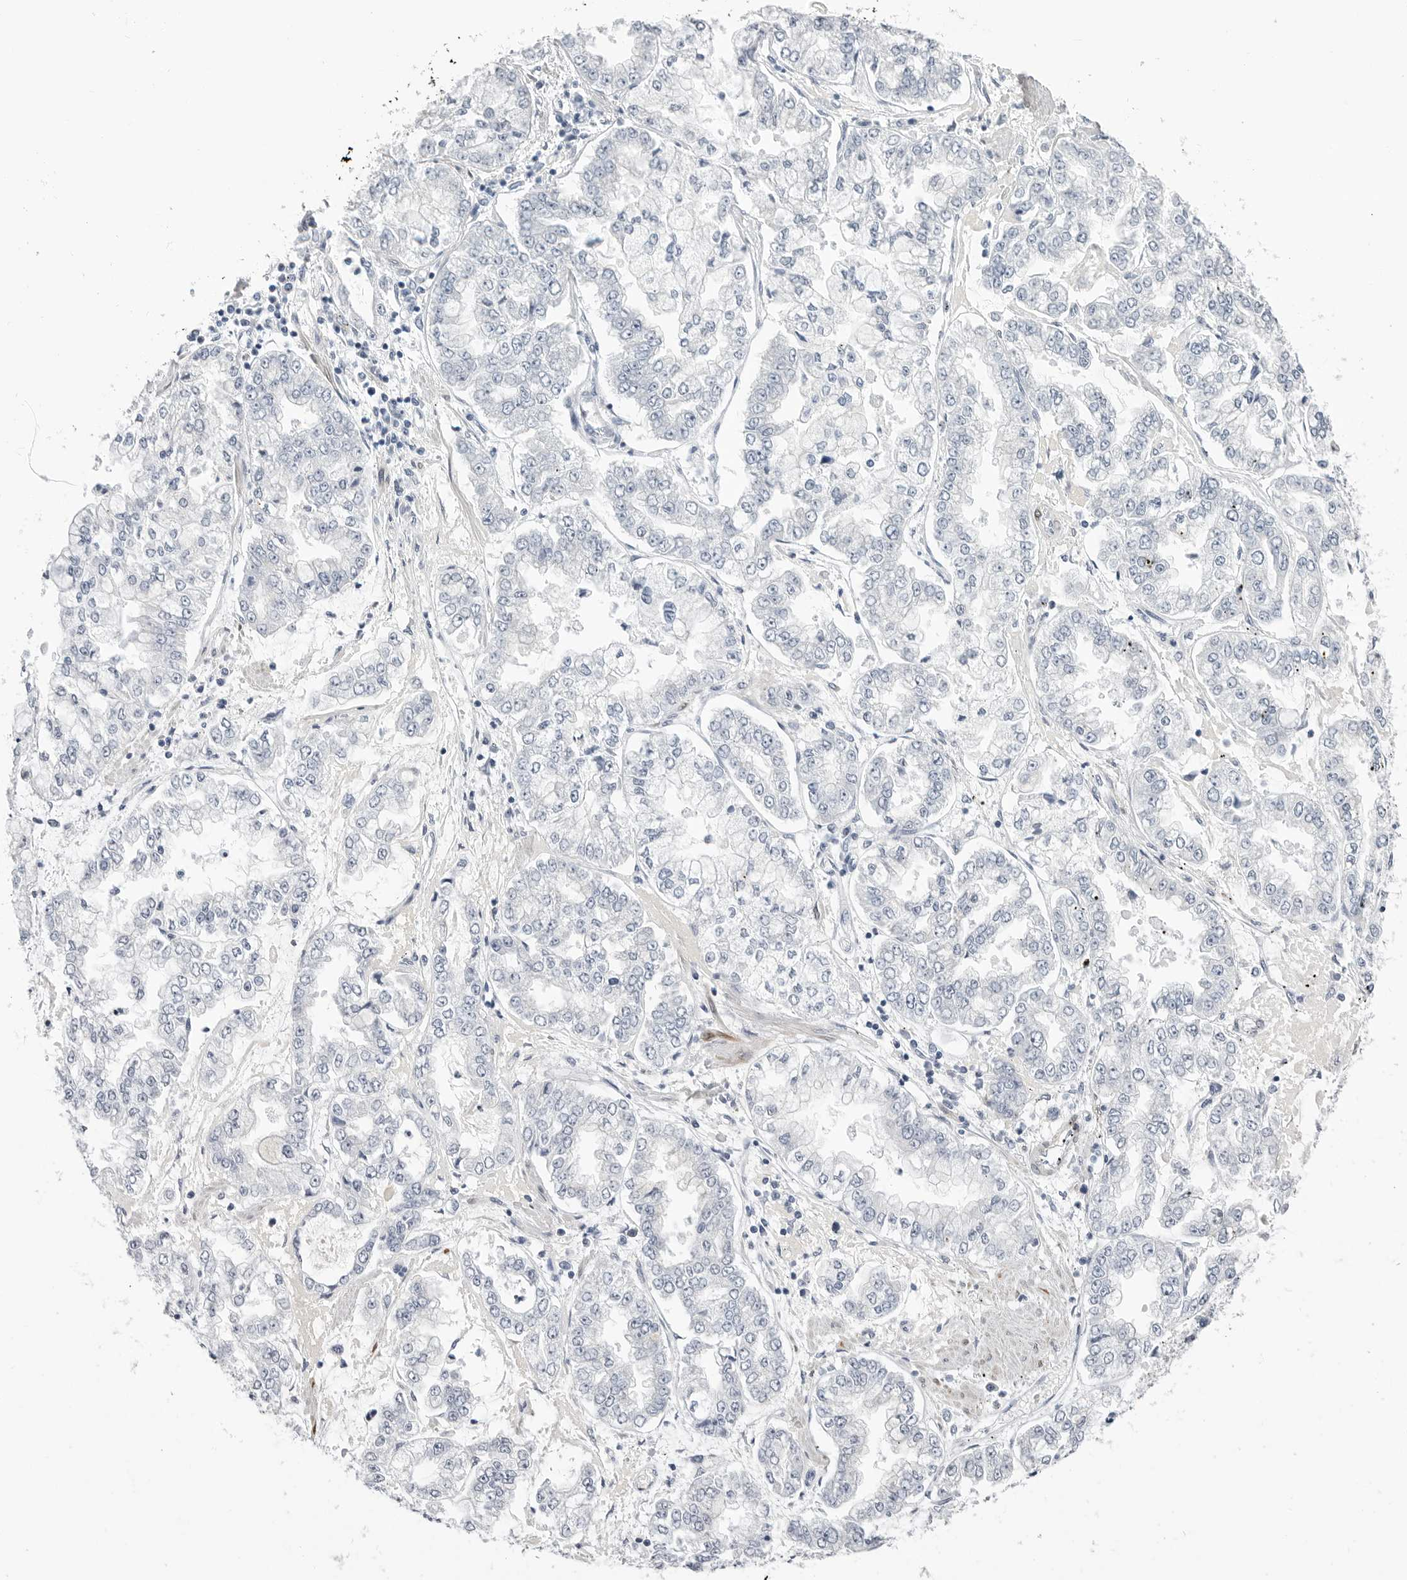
{"staining": {"intensity": "negative", "quantity": "none", "location": "none"}, "tissue": "stomach cancer", "cell_type": "Tumor cells", "image_type": "cancer", "snomed": [{"axis": "morphology", "description": "Adenocarcinoma, NOS"}, {"axis": "topography", "description": "Stomach"}], "caption": "An immunohistochemistry (IHC) micrograph of stomach adenocarcinoma is shown. There is no staining in tumor cells of stomach adenocarcinoma.", "gene": "PLN", "patient": {"sex": "male", "age": 76}}